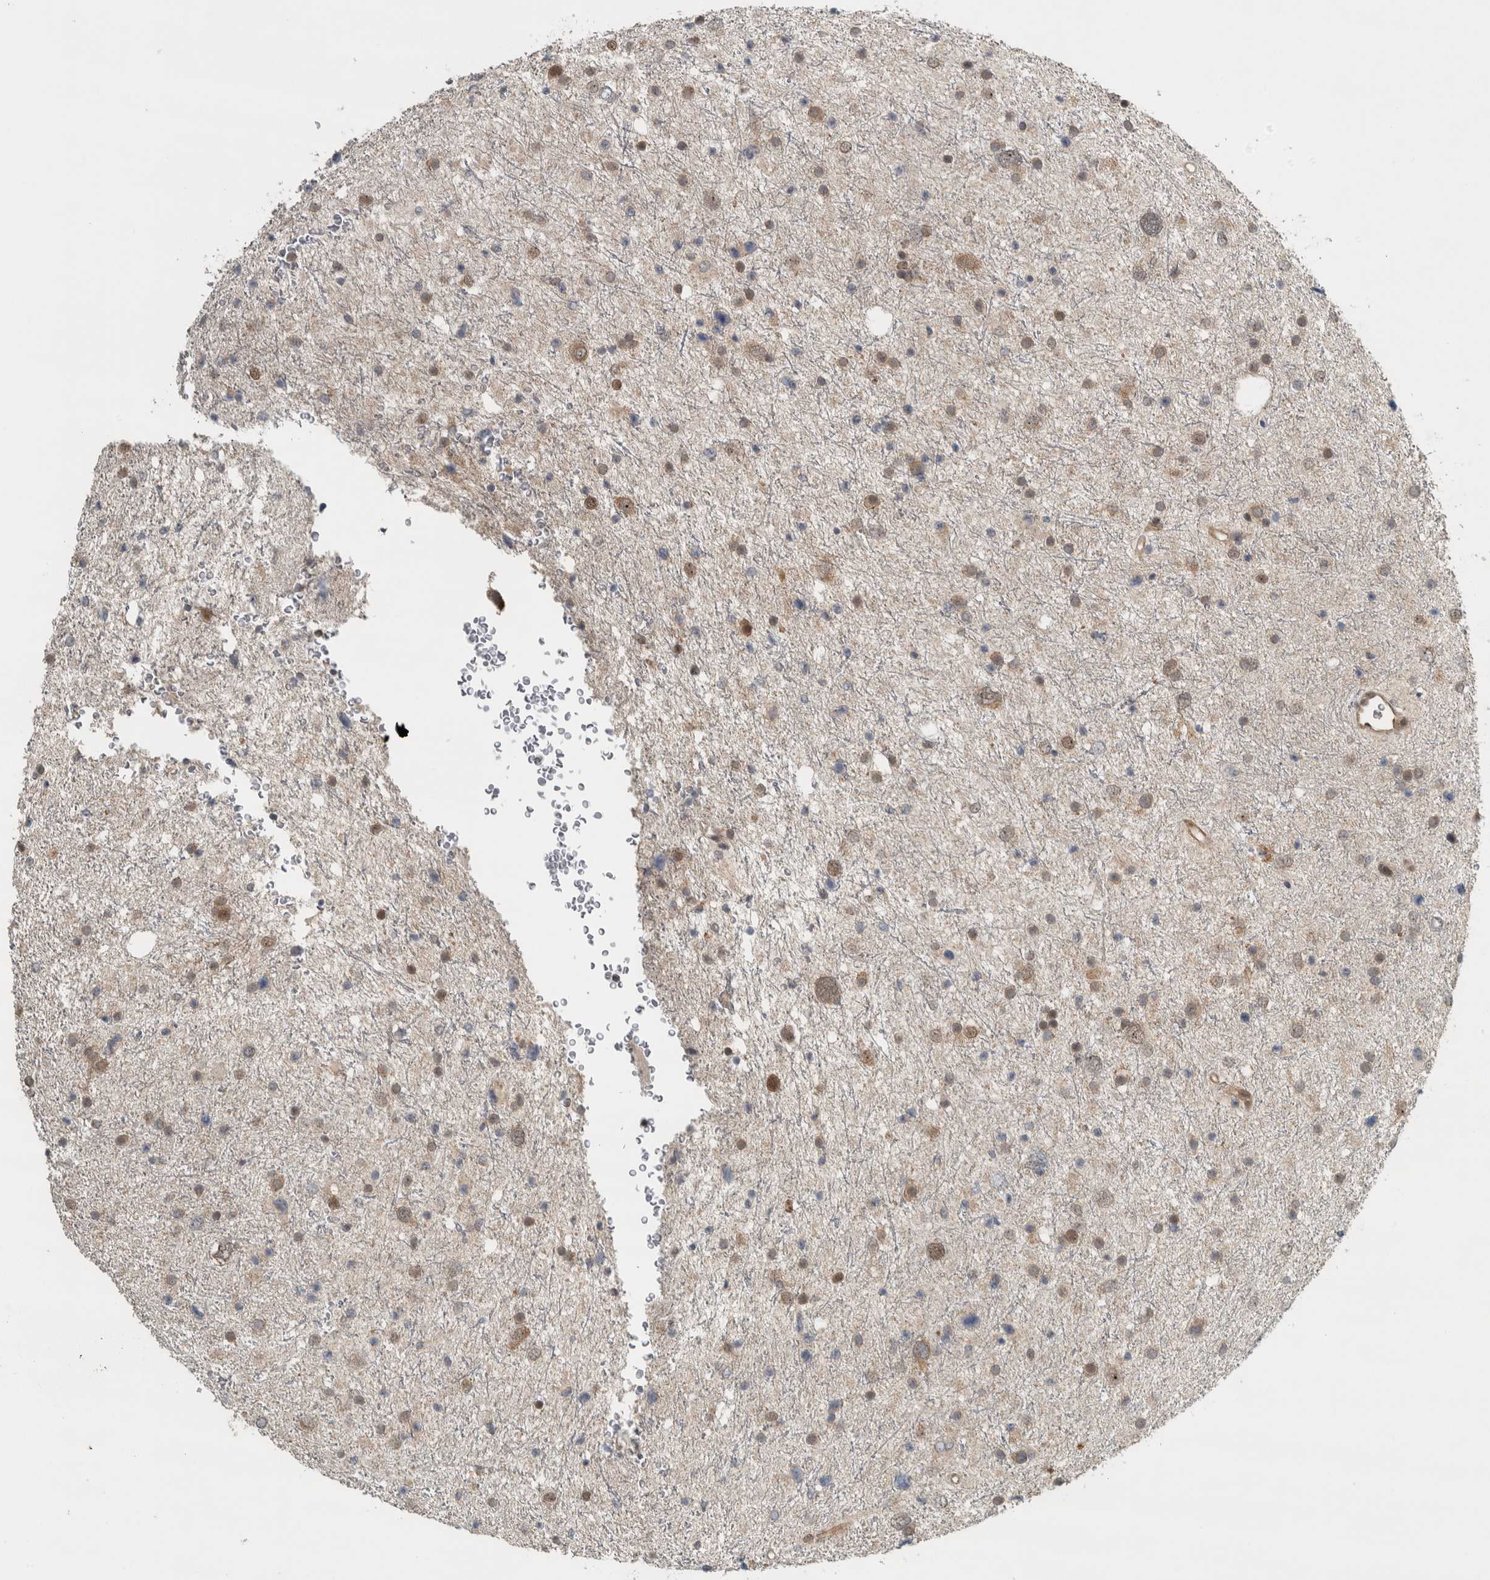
{"staining": {"intensity": "weak", "quantity": "25%-75%", "location": "cytoplasmic/membranous,nuclear"}, "tissue": "glioma", "cell_type": "Tumor cells", "image_type": "cancer", "snomed": [{"axis": "morphology", "description": "Glioma, malignant, Low grade"}, {"axis": "topography", "description": "Brain"}], "caption": "Glioma stained with IHC demonstrates weak cytoplasmic/membranous and nuclear expression in approximately 25%-75% of tumor cells. (brown staining indicates protein expression, while blue staining denotes nuclei).", "gene": "XPO5", "patient": {"sex": "female", "age": 37}}